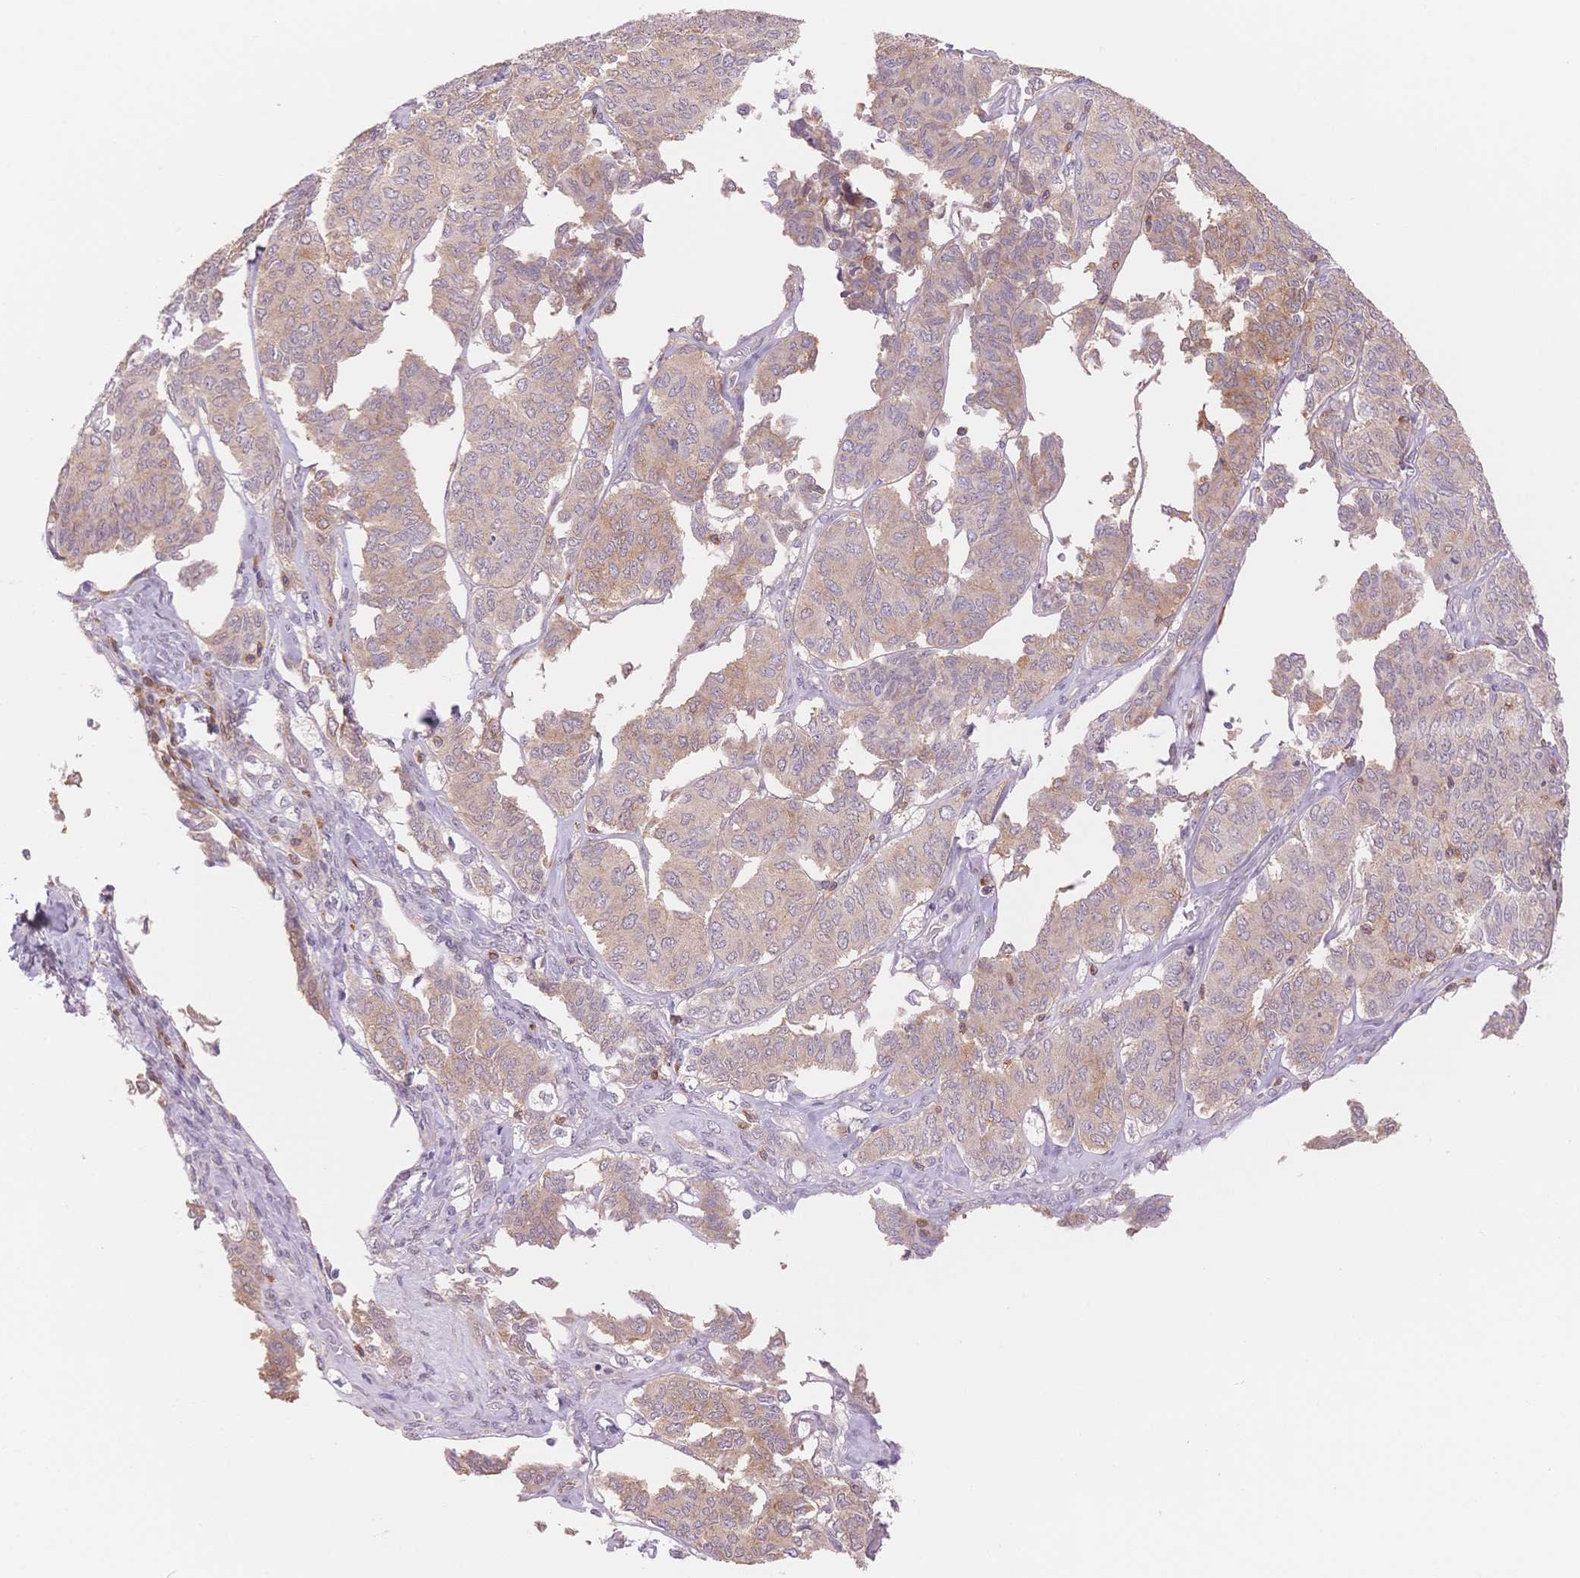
{"staining": {"intensity": "weak", "quantity": "25%-75%", "location": "cytoplasmic/membranous"}, "tissue": "ovarian cancer", "cell_type": "Tumor cells", "image_type": "cancer", "snomed": [{"axis": "morphology", "description": "Carcinoma, endometroid"}, {"axis": "topography", "description": "Ovary"}], "caption": "There is low levels of weak cytoplasmic/membranous staining in tumor cells of ovarian endometroid carcinoma, as demonstrated by immunohistochemical staining (brown color).", "gene": "STK39", "patient": {"sex": "female", "age": 80}}